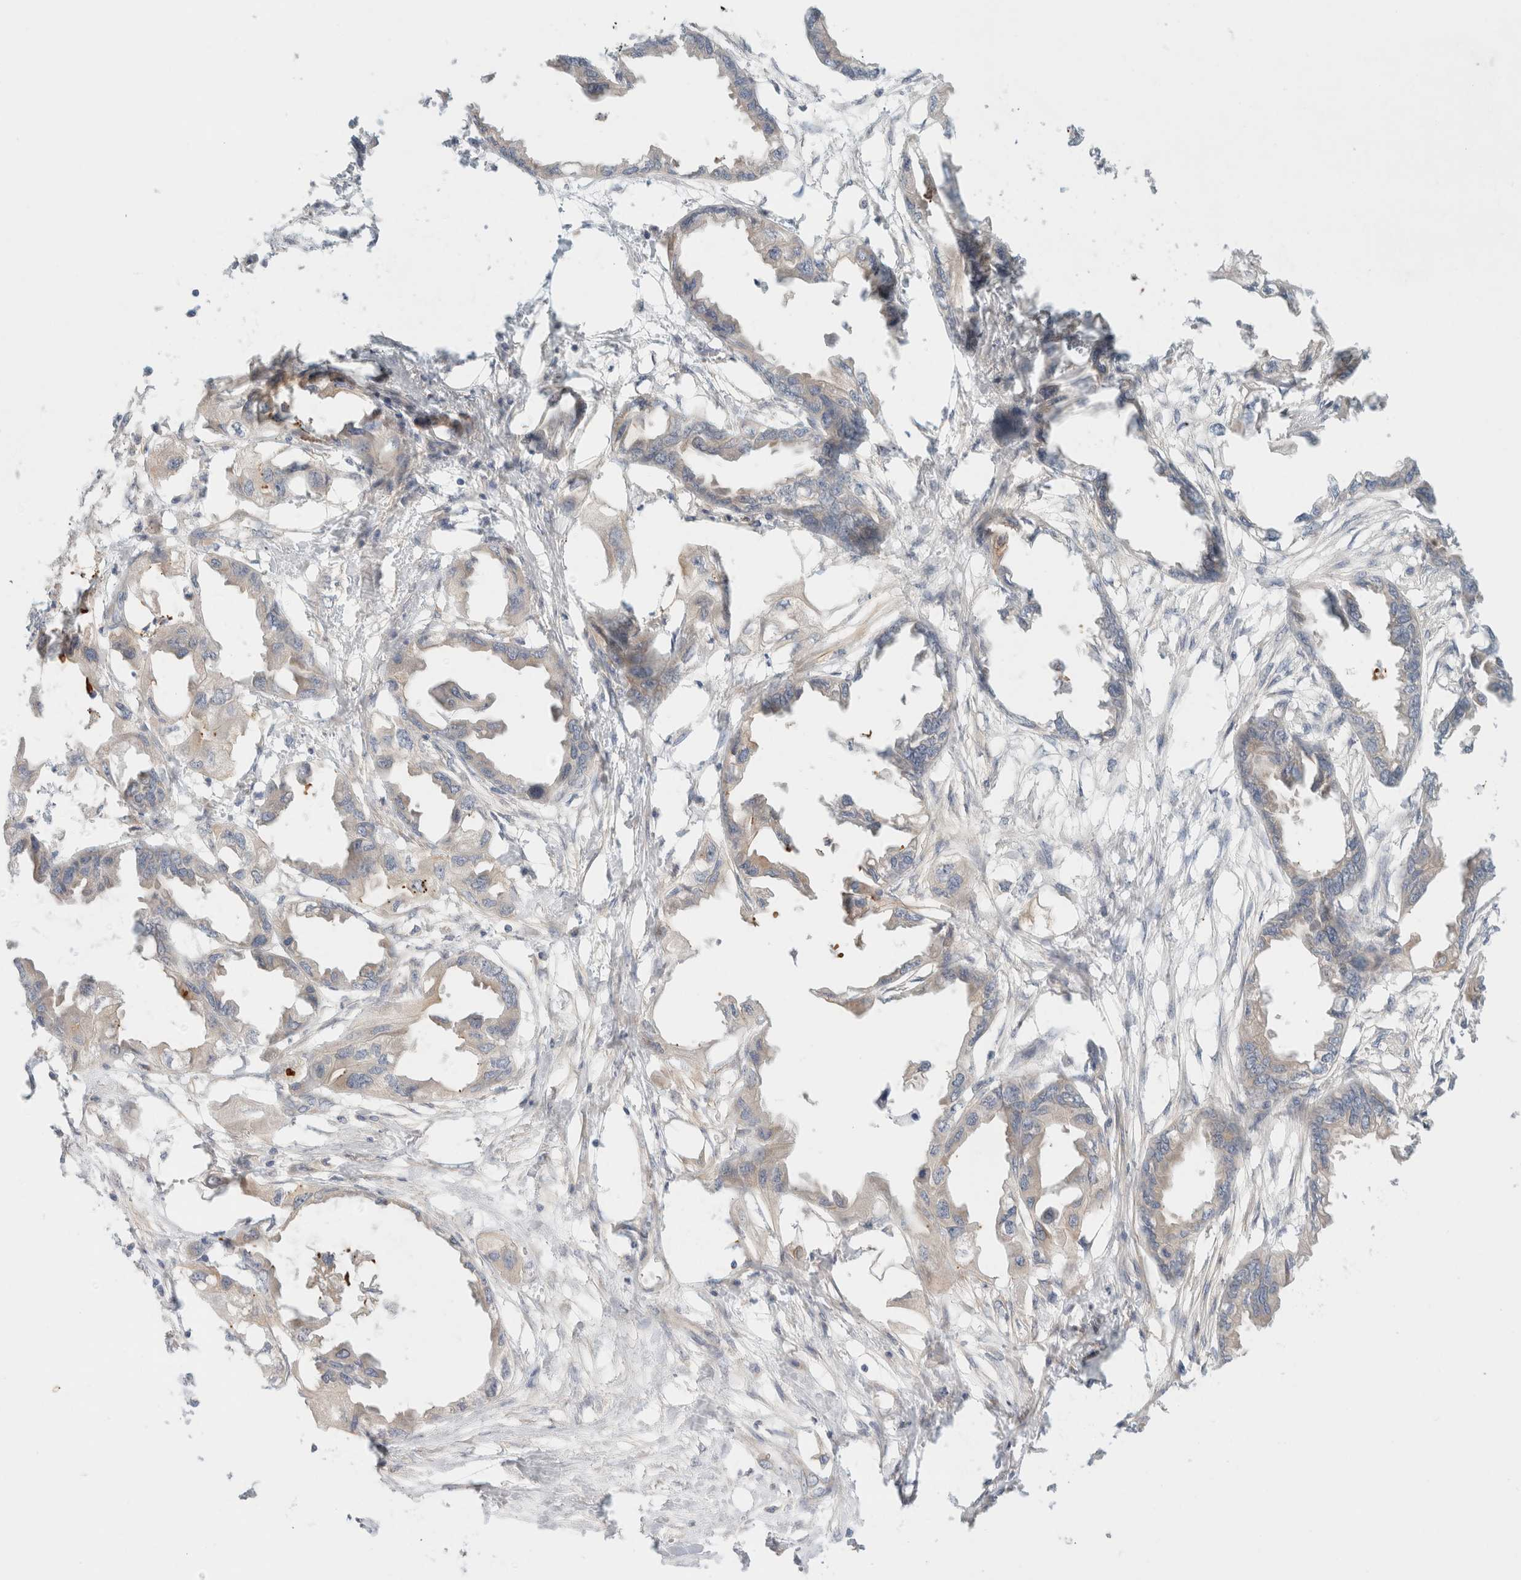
{"staining": {"intensity": "weak", "quantity": "<25%", "location": "cytoplasmic/membranous"}, "tissue": "endometrial cancer", "cell_type": "Tumor cells", "image_type": "cancer", "snomed": [{"axis": "morphology", "description": "Adenocarcinoma, NOS"}, {"axis": "morphology", "description": "Adenocarcinoma, metastatic, NOS"}, {"axis": "topography", "description": "Adipose tissue"}, {"axis": "topography", "description": "Endometrium"}], "caption": "Endometrial metastatic adenocarcinoma was stained to show a protein in brown. There is no significant positivity in tumor cells.", "gene": "MARK3", "patient": {"sex": "female", "age": 67}}